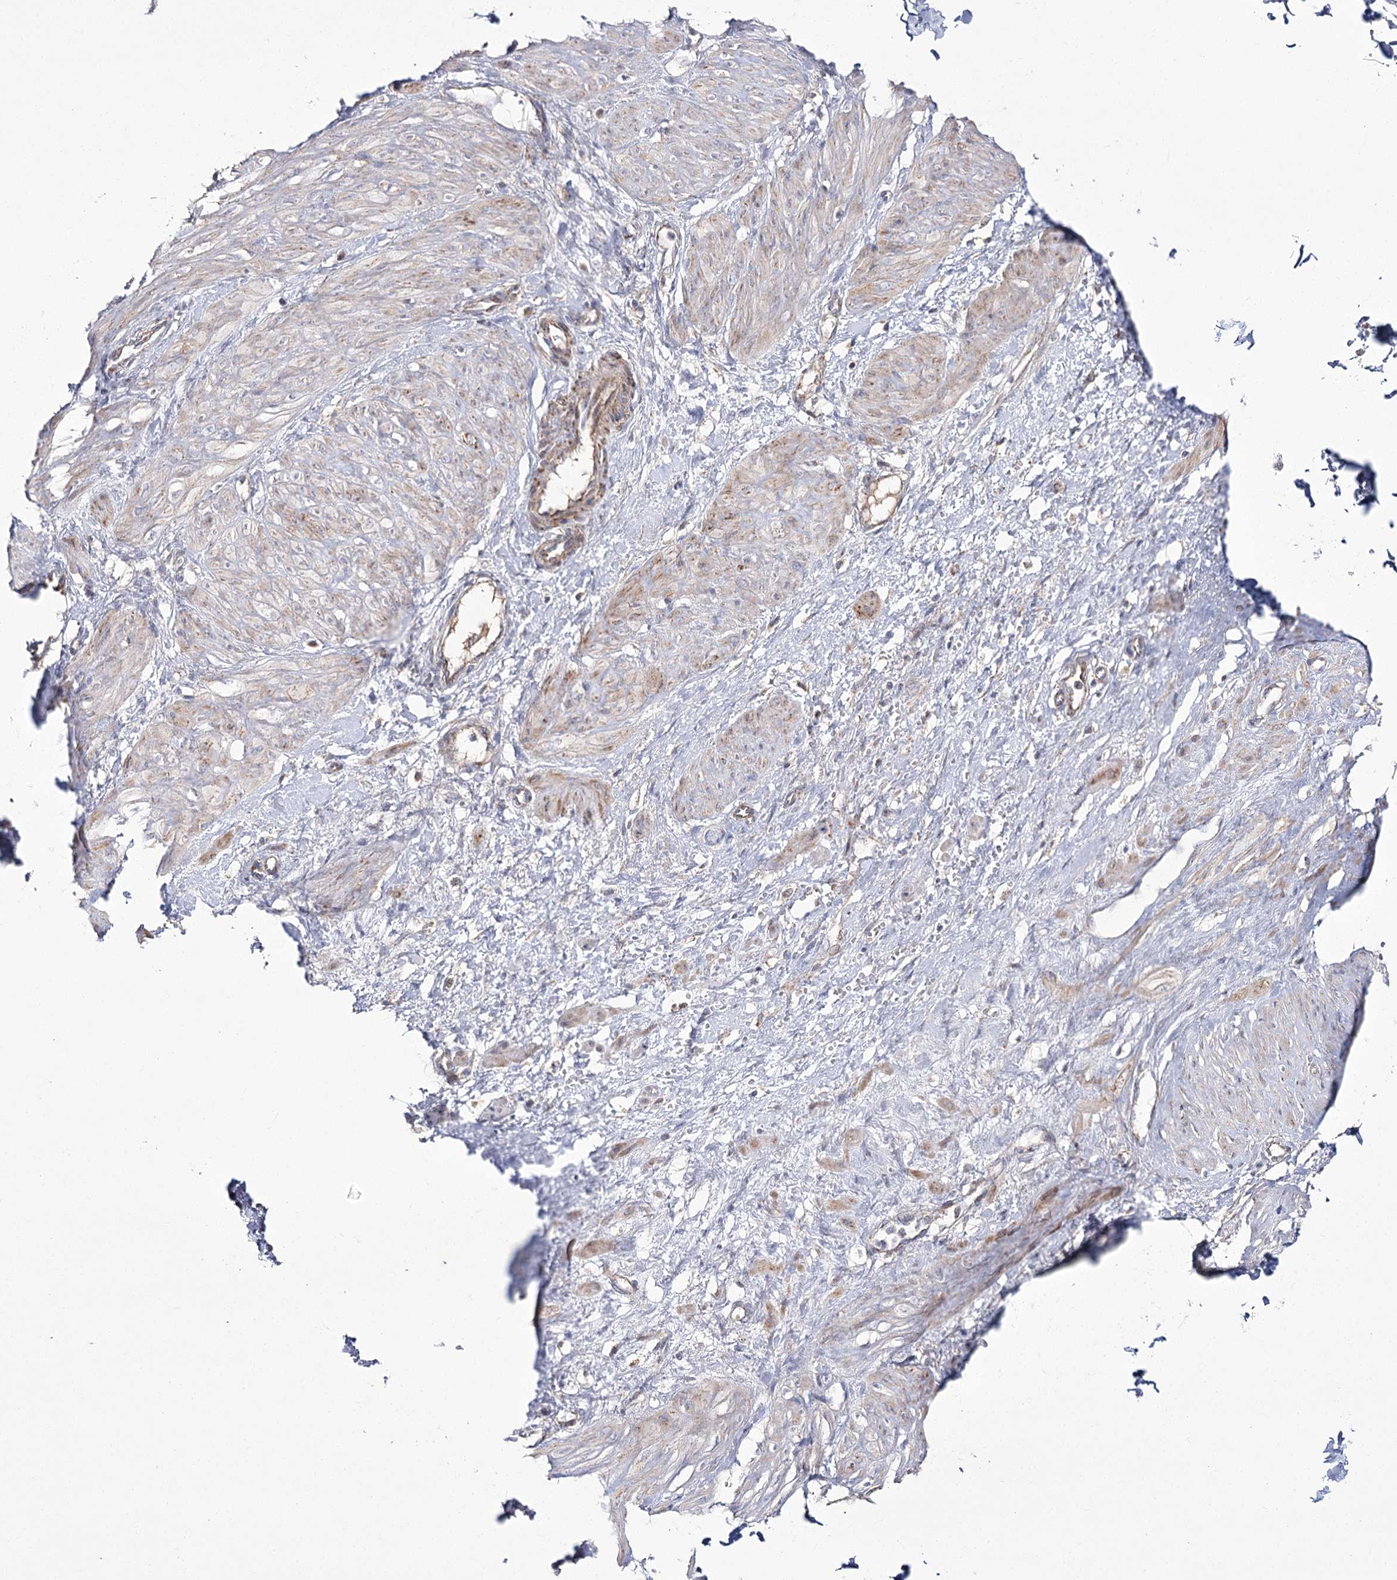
{"staining": {"intensity": "weak", "quantity": "25%-75%", "location": "cytoplasmic/membranous"}, "tissue": "smooth muscle", "cell_type": "Smooth muscle cells", "image_type": "normal", "snomed": [{"axis": "morphology", "description": "Normal tissue, NOS"}, {"axis": "topography", "description": "Endometrium"}], "caption": "Immunohistochemical staining of benign smooth muscle displays 25%-75% levels of weak cytoplasmic/membranous protein expression in approximately 25%-75% of smooth muscle cells. (DAB IHC, brown staining for protein, blue staining for nuclei).", "gene": "NADK2", "patient": {"sex": "female", "age": 33}}